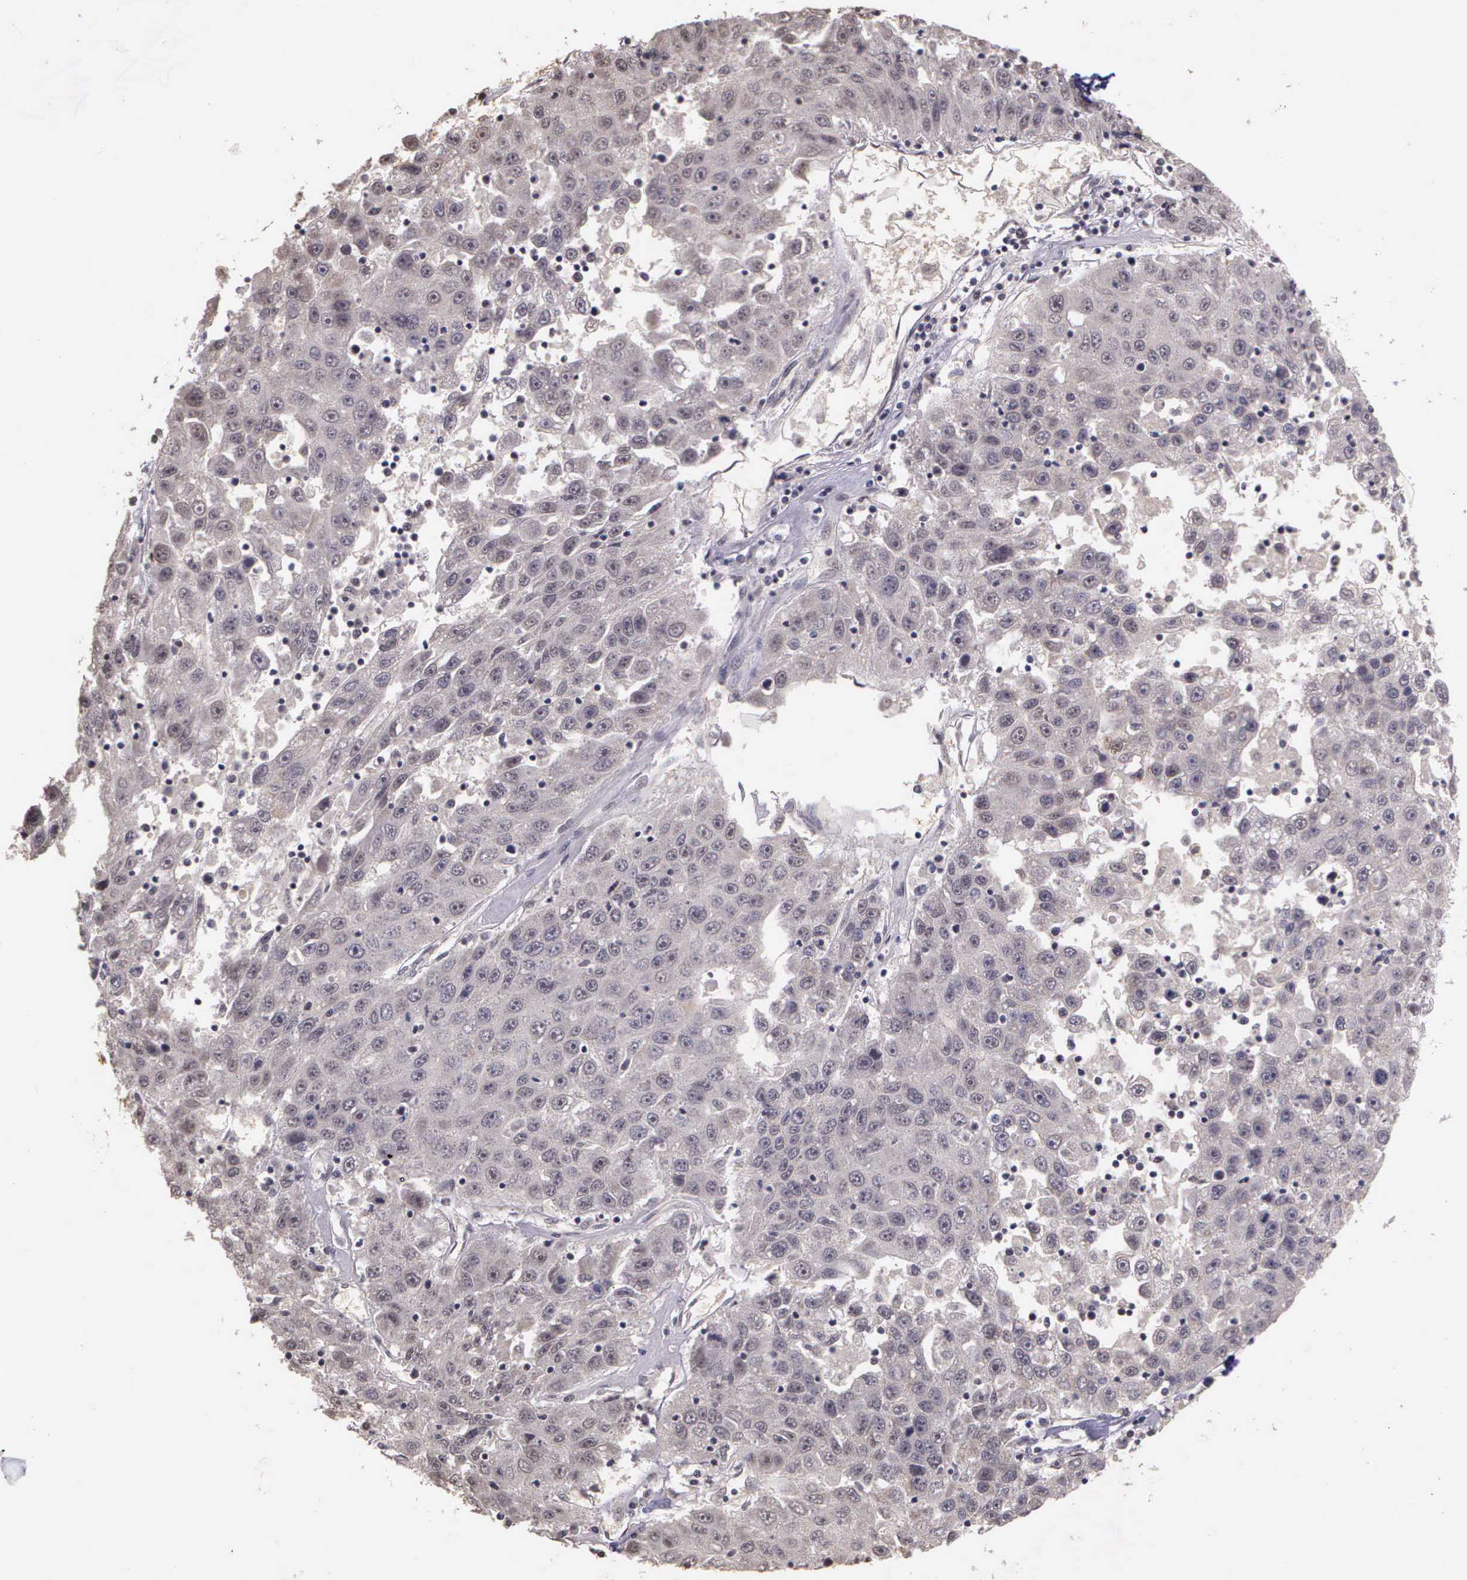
{"staining": {"intensity": "negative", "quantity": "none", "location": "none"}, "tissue": "liver cancer", "cell_type": "Tumor cells", "image_type": "cancer", "snomed": [{"axis": "morphology", "description": "Carcinoma, Hepatocellular, NOS"}, {"axis": "topography", "description": "Liver"}], "caption": "Liver cancer (hepatocellular carcinoma) was stained to show a protein in brown. There is no significant positivity in tumor cells. The staining was performed using DAB to visualize the protein expression in brown, while the nuclei were stained in blue with hematoxylin (Magnification: 20x).", "gene": "ARMCX5", "patient": {"sex": "male", "age": 49}}